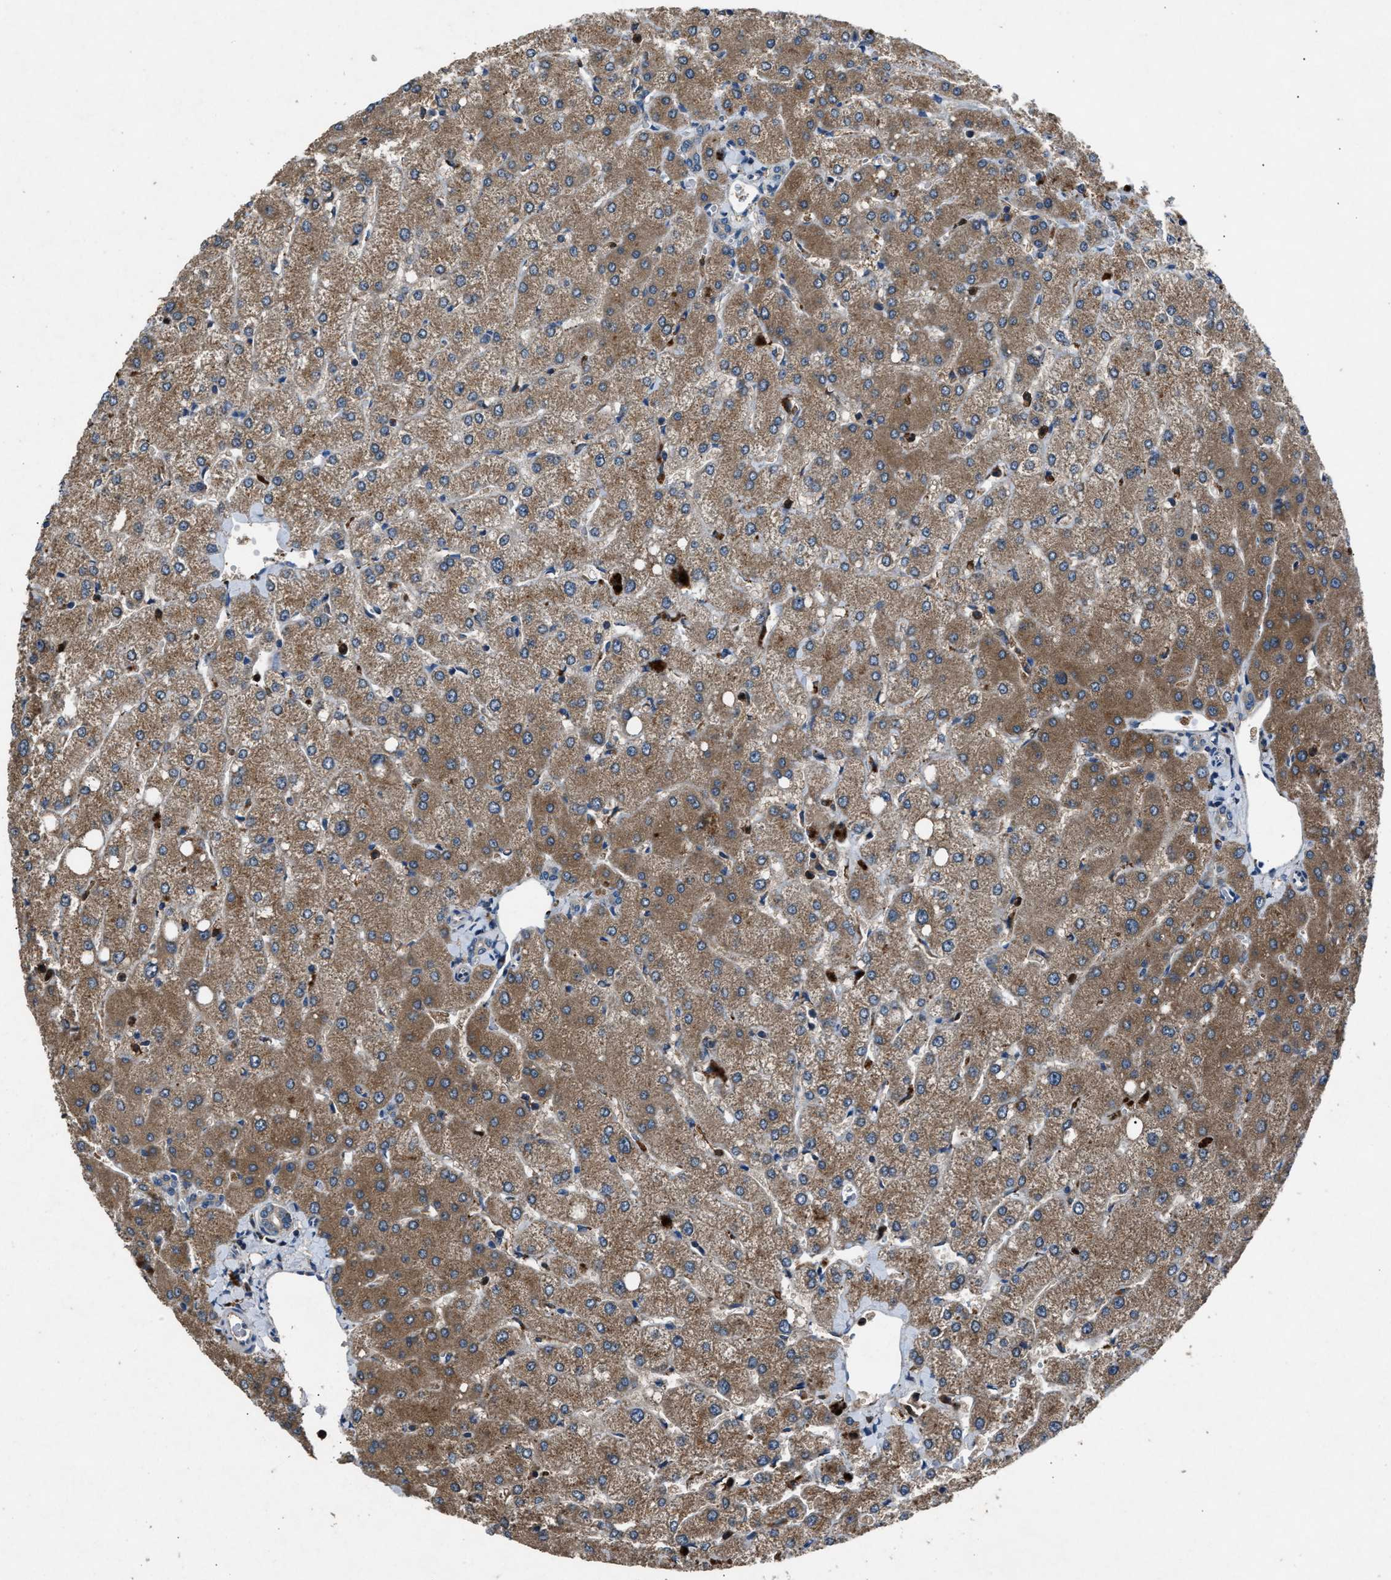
{"staining": {"intensity": "negative", "quantity": "none", "location": "none"}, "tissue": "liver", "cell_type": "Cholangiocytes", "image_type": "normal", "snomed": [{"axis": "morphology", "description": "Normal tissue, NOS"}, {"axis": "topography", "description": "Liver"}], "caption": "This is a histopathology image of immunohistochemistry staining of normal liver, which shows no expression in cholangiocytes.", "gene": "PPID", "patient": {"sex": "female", "age": 54}}